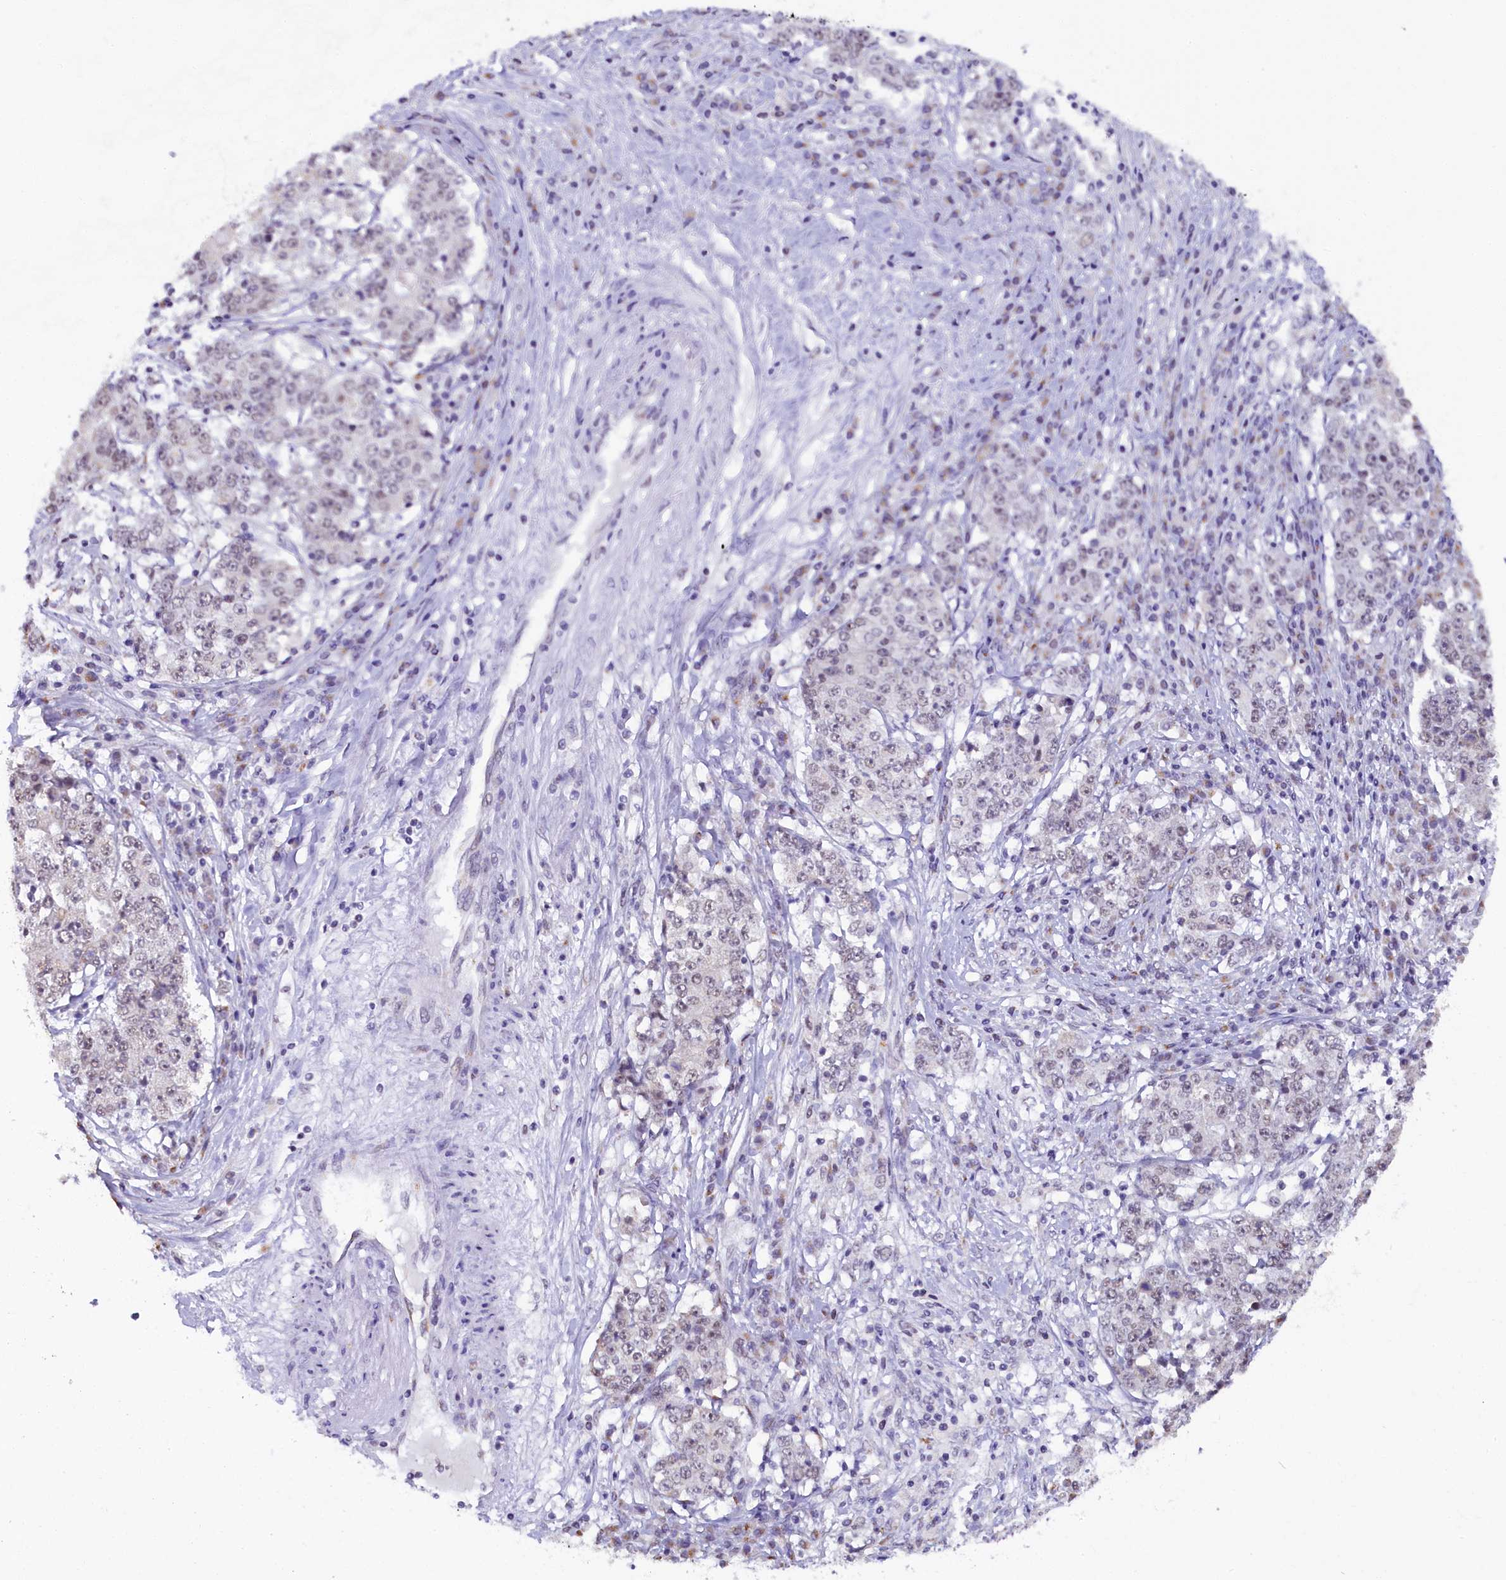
{"staining": {"intensity": "weak", "quantity": "25%-75%", "location": "nuclear"}, "tissue": "stomach cancer", "cell_type": "Tumor cells", "image_type": "cancer", "snomed": [{"axis": "morphology", "description": "Adenocarcinoma, NOS"}, {"axis": "topography", "description": "Stomach"}], "caption": "Adenocarcinoma (stomach) tissue shows weak nuclear positivity in approximately 25%-75% of tumor cells", "gene": "NCBP1", "patient": {"sex": "male", "age": 59}}